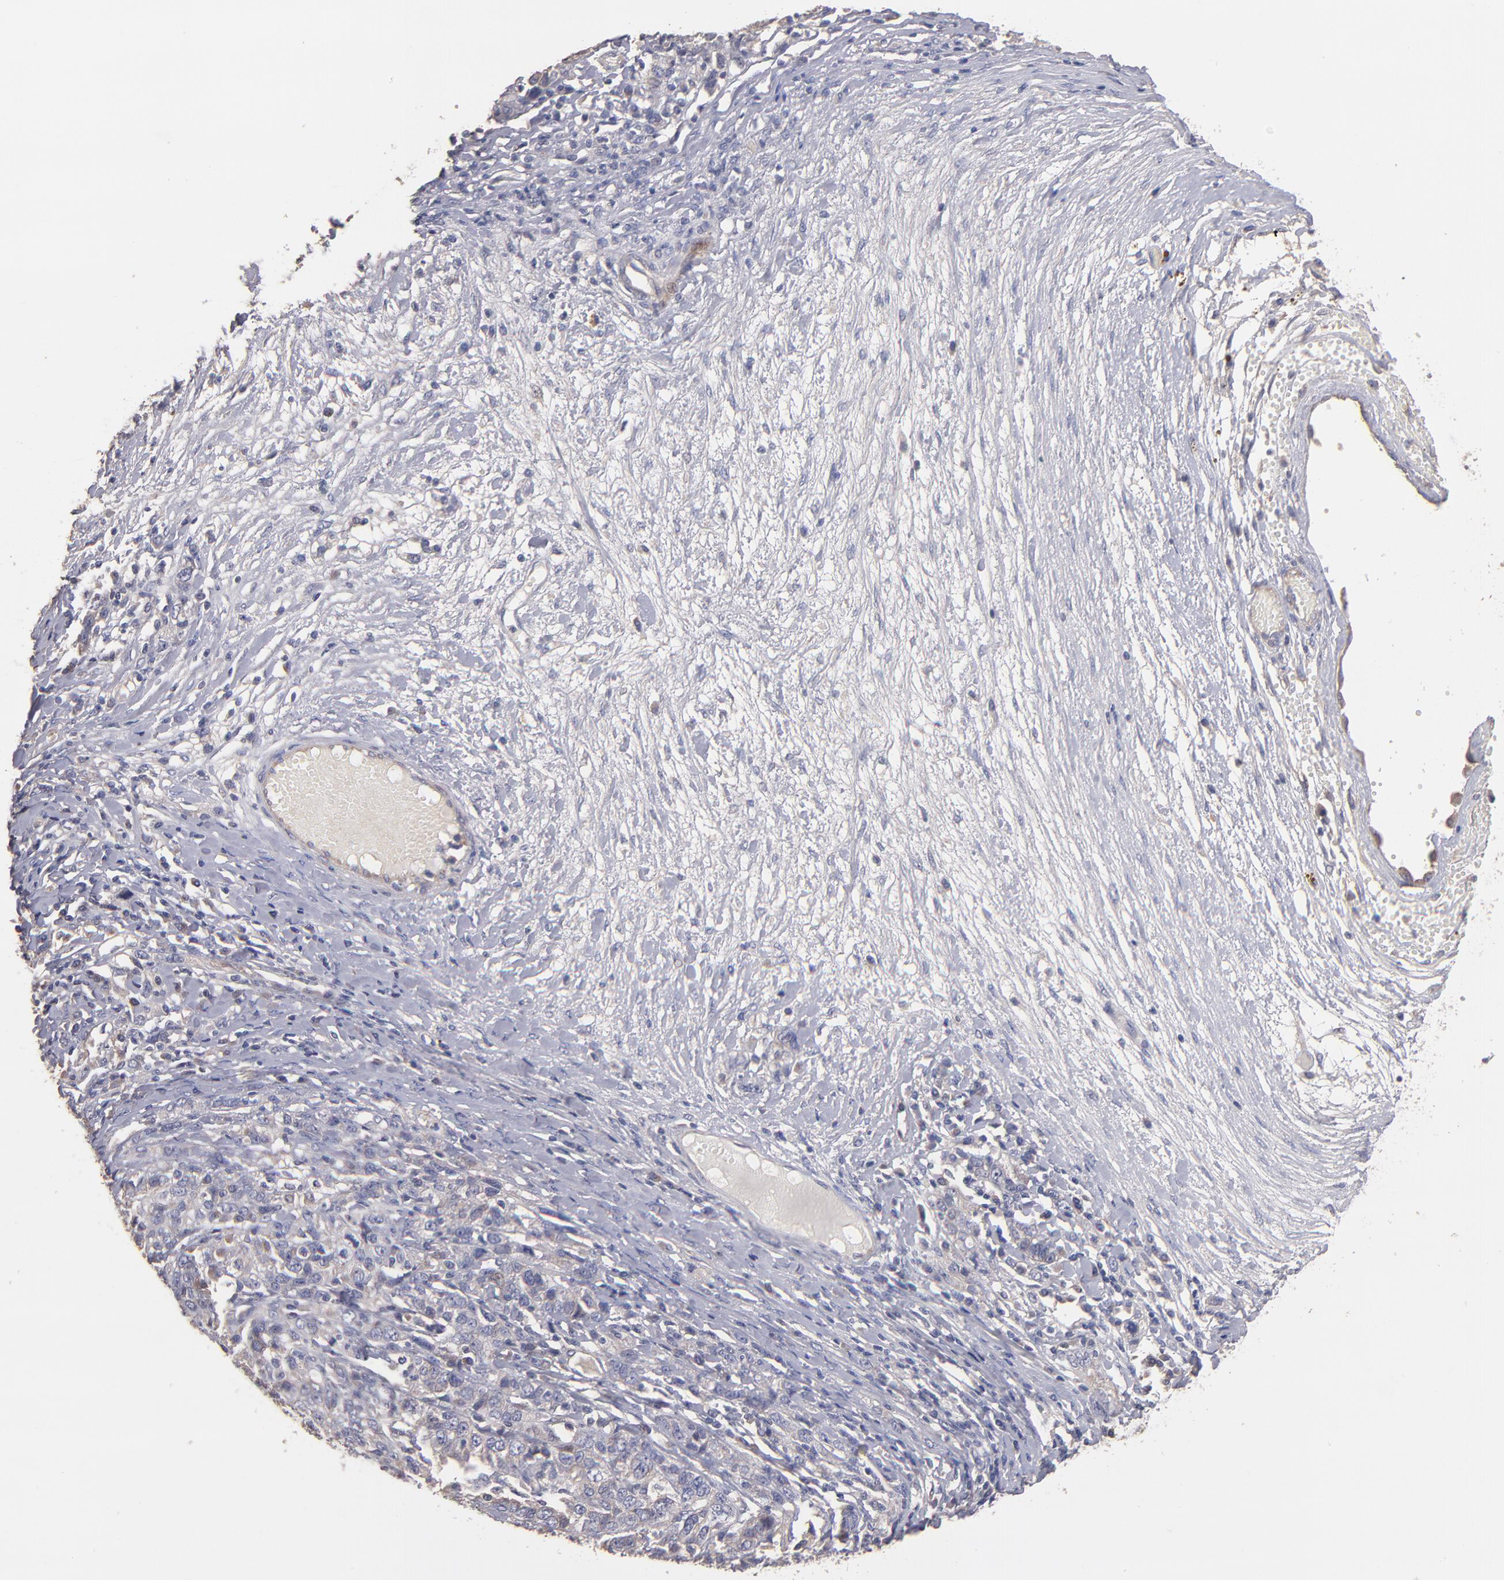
{"staining": {"intensity": "weak", "quantity": "<25%", "location": "cytoplasmic/membranous"}, "tissue": "ovarian cancer", "cell_type": "Tumor cells", "image_type": "cancer", "snomed": [{"axis": "morphology", "description": "Cystadenocarcinoma, serous, NOS"}, {"axis": "topography", "description": "Ovary"}], "caption": "Tumor cells are negative for brown protein staining in ovarian serous cystadenocarcinoma.", "gene": "MAGEE1", "patient": {"sex": "female", "age": 71}}